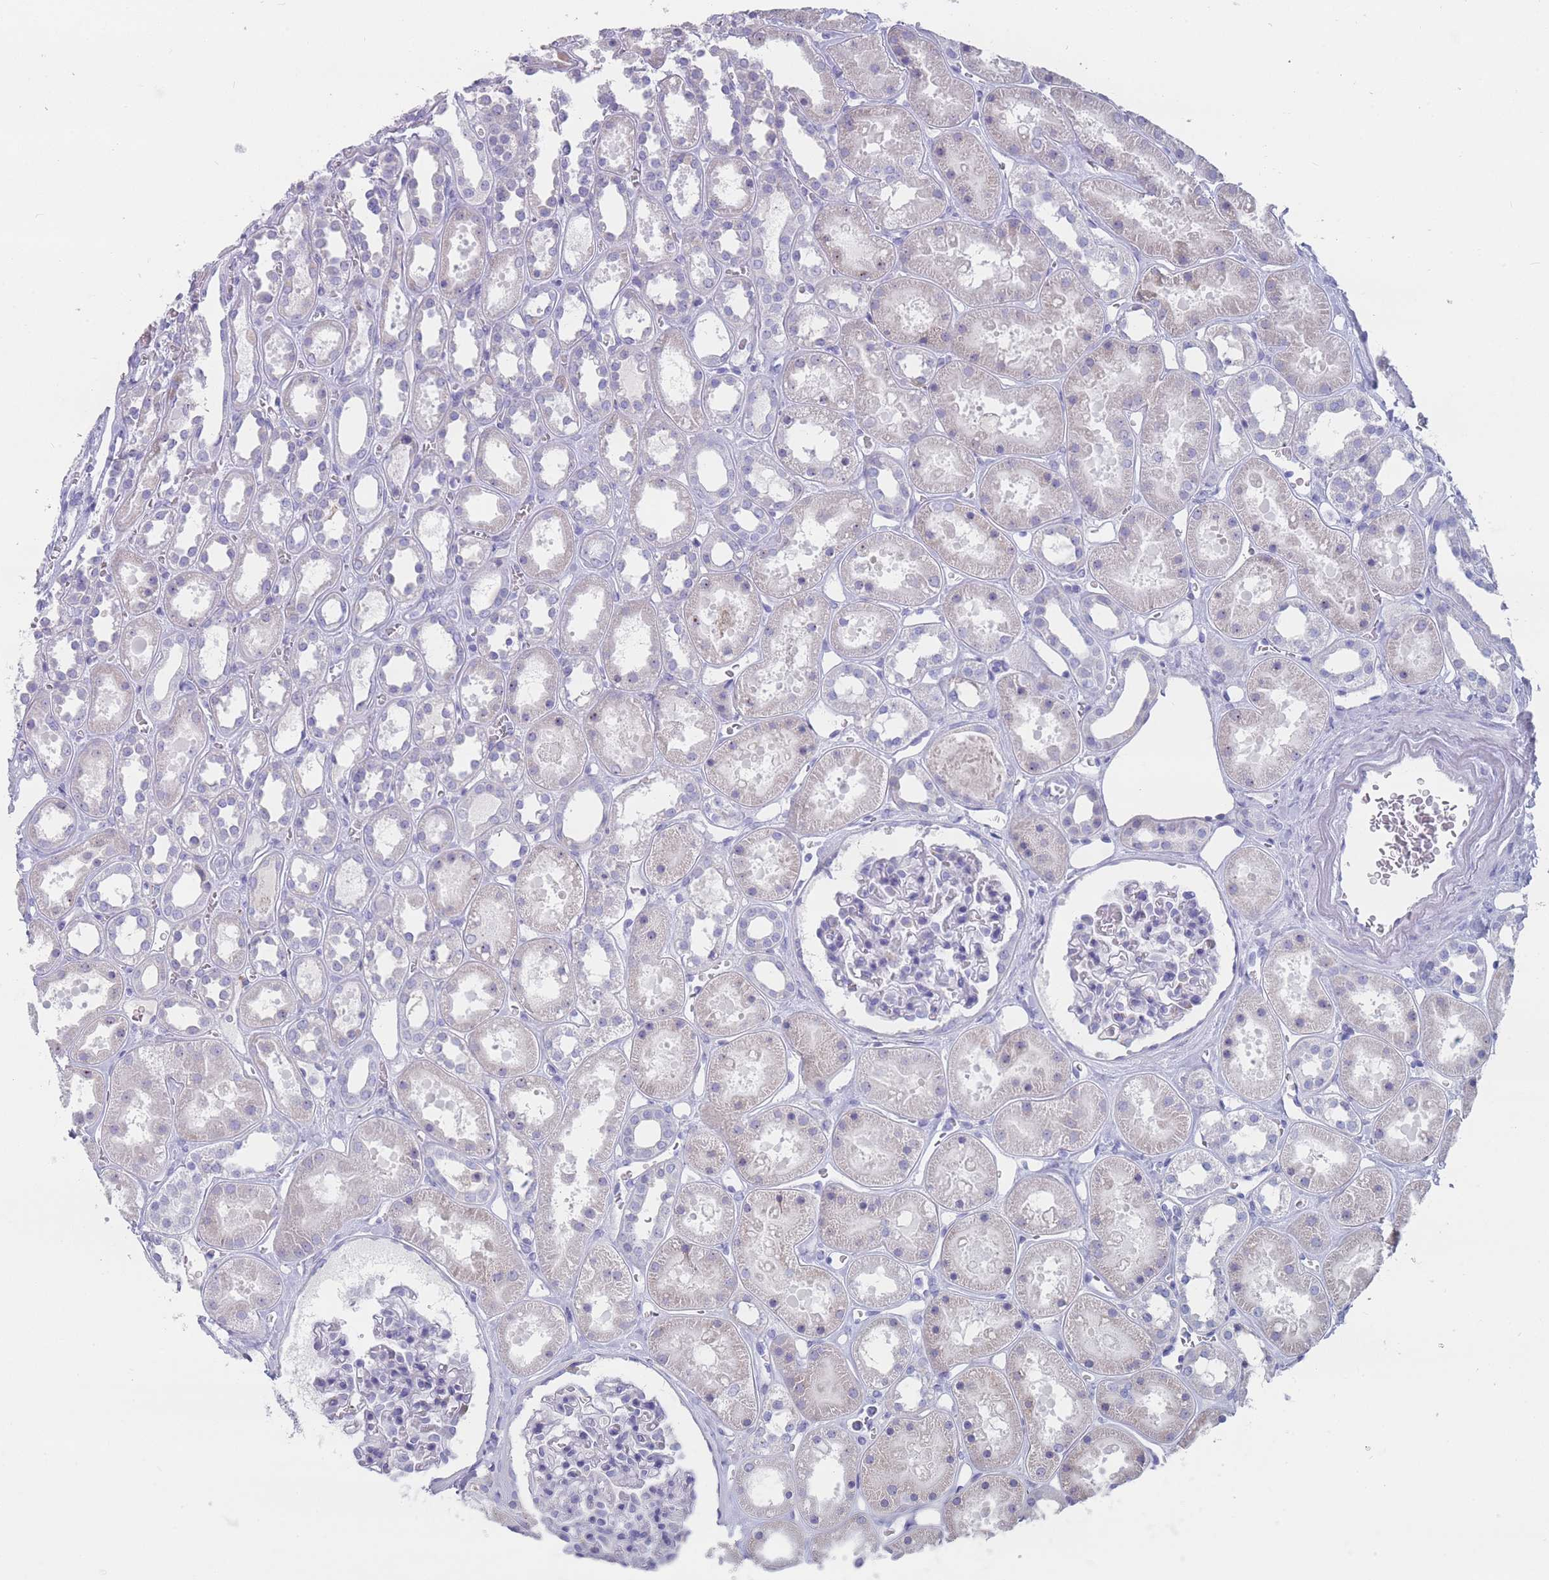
{"staining": {"intensity": "negative", "quantity": "none", "location": "none"}, "tissue": "kidney", "cell_type": "Cells in glomeruli", "image_type": "normal", "snomed": [{"axis": "morphology", "description": "Normal tissue, NOS"}, {"axis": "topography", "description": "Kidney"}], "caption": "Histopathology image shows no protein expression in cells in glomeruli of unremarkable kidney. (Stains: DAB immunohistochemistry (IHC) with hematoxylin counter stain, Microscopy: brightfield microscopy at high magnification).", "gene": "ST8SIA5", "patient": {"sex": "female", "age": 41}}